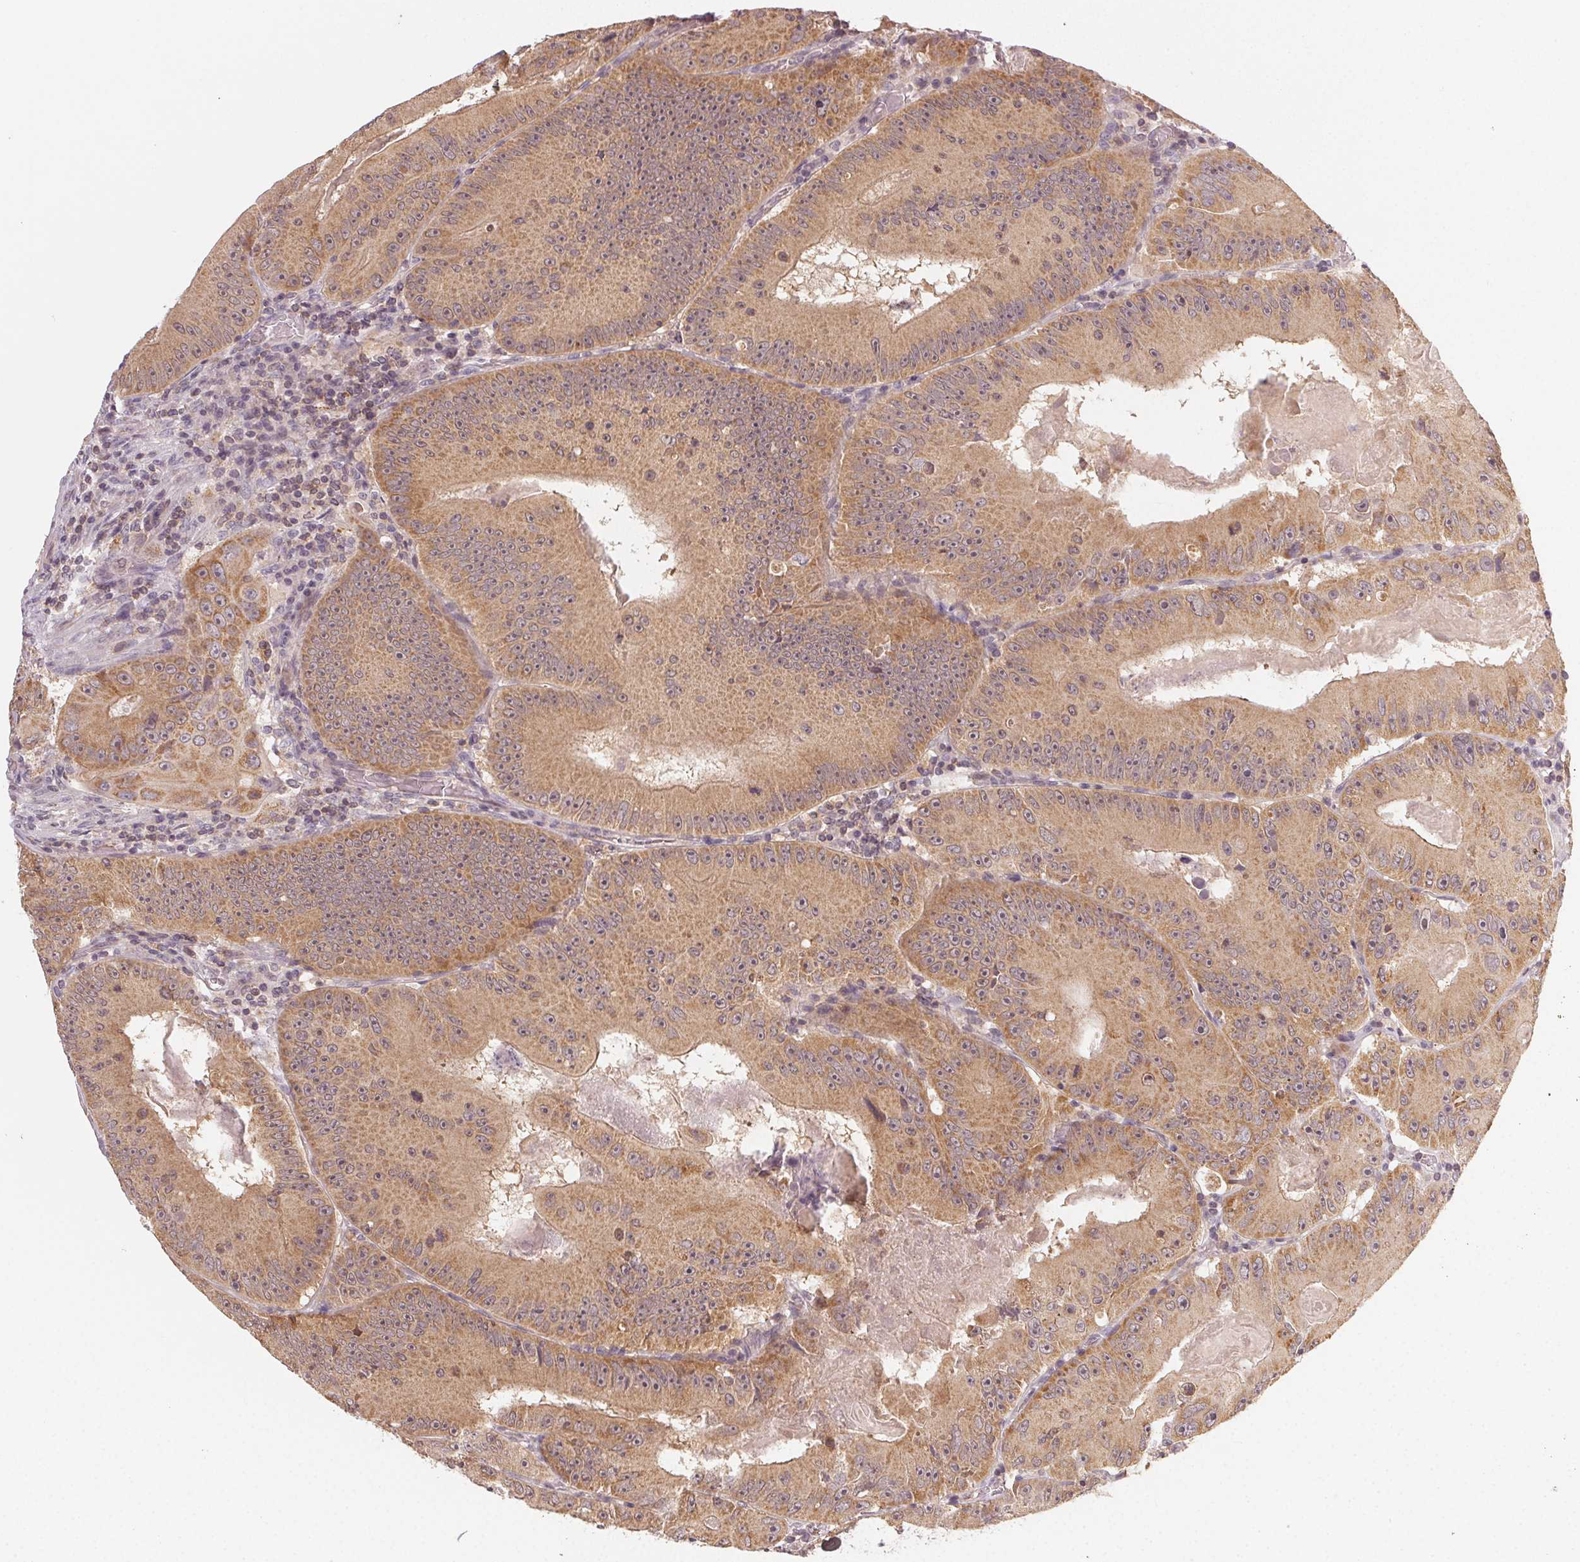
{"staining": {"intensity": "moderate", "quantity": ">75%", "location": "cytoplasmic/membranous"}, "tissue": "colorectal cancer", "cell_type": "Tumor cells", "image_type": "cancer", "snomed": [{"axis": "morphology", "description": "Adenocarcinoma, NOS"}, {"axis": "topography", "description": "Colon"}], "caption": "High-power microscopy captured an IHC micrograph of colorectal cancer, revealing moderate cytoplasmic/membranous expression in about >75% of tumor cells. Immunohistochemistry (ihc) stains the protein of interest in brown and the nuclei are stained blue.", "gene": "NCOA4", "patient": {"sex": "female", "age": 86}}